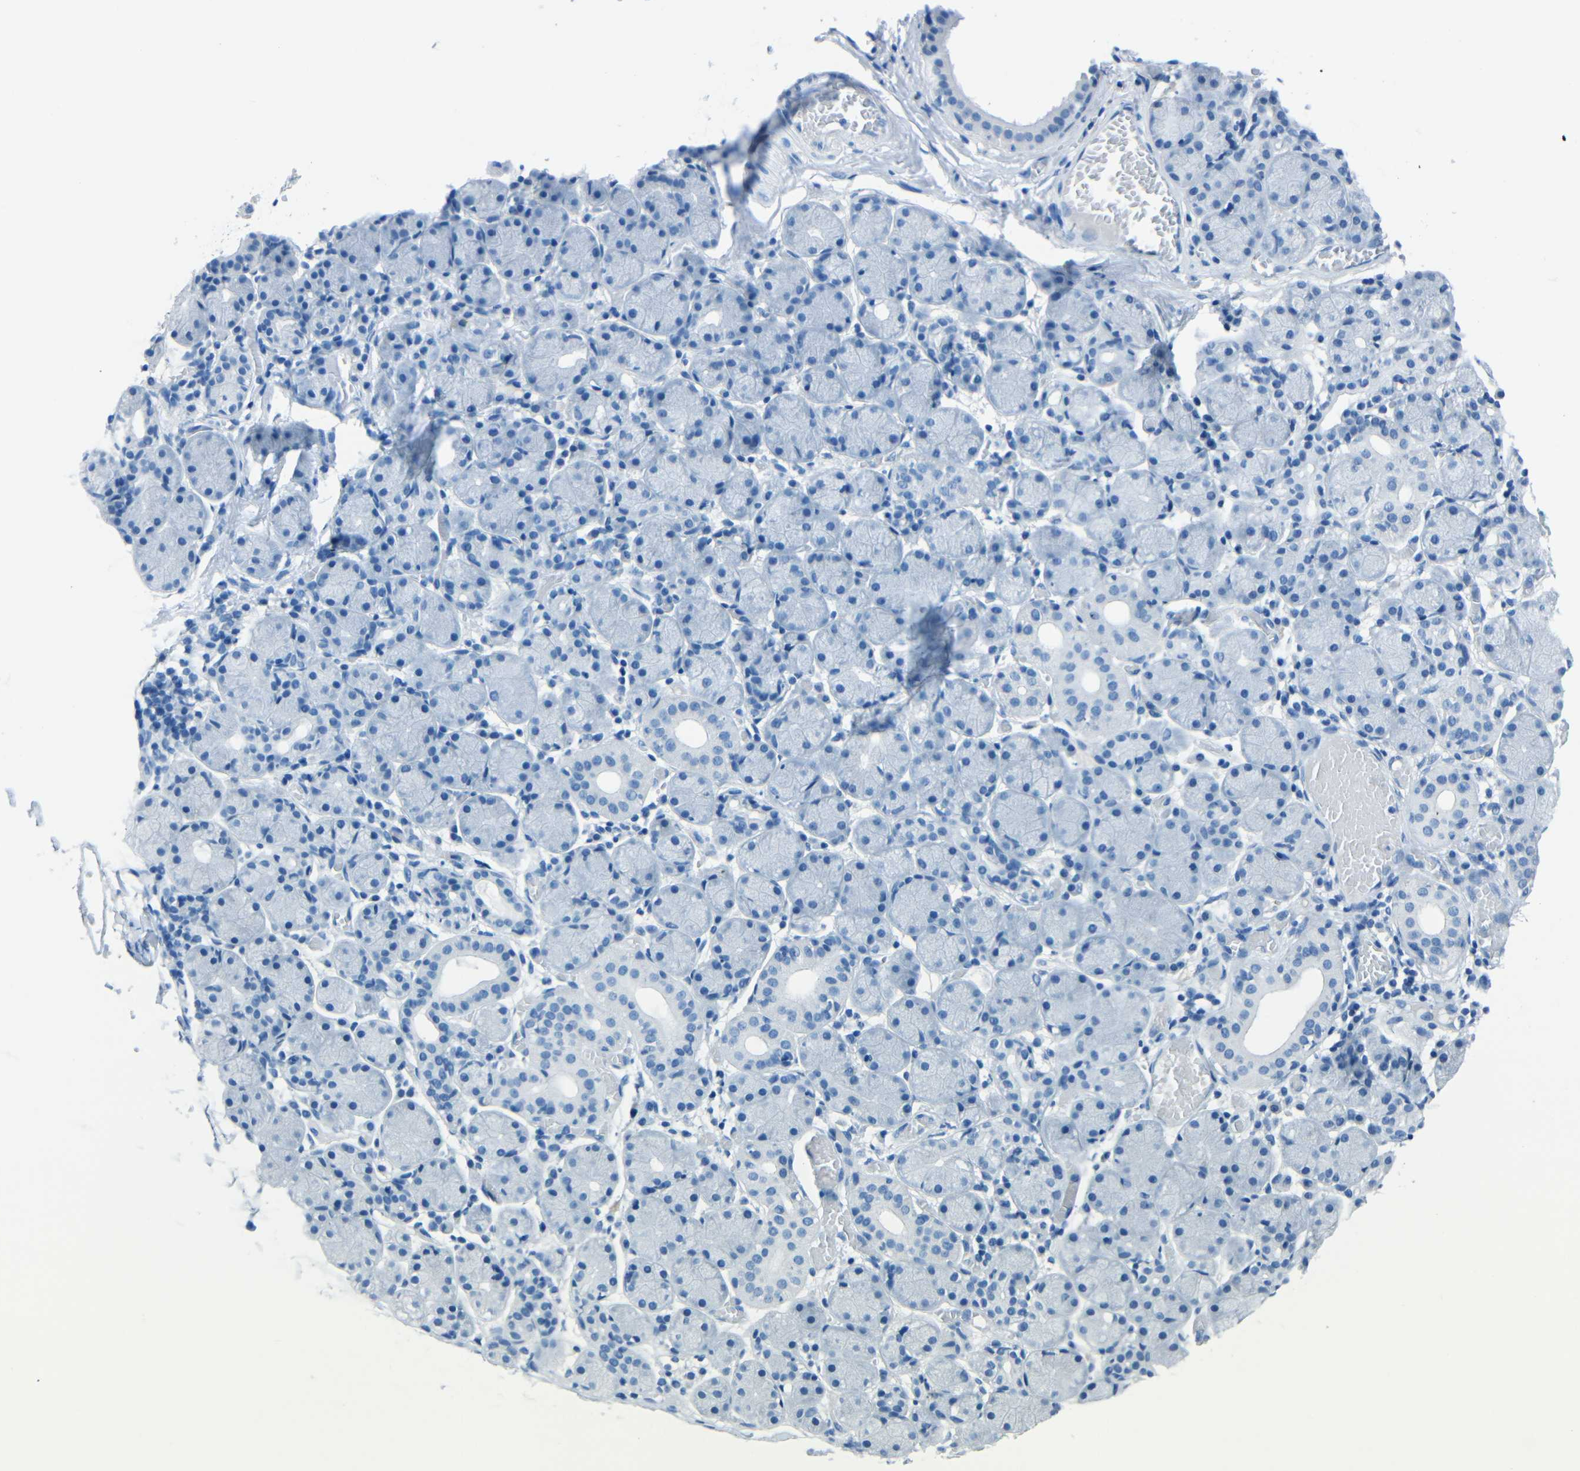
{"staining": {"intensity": "negative", "quantity": "none", "location": "none"}, "tissue": "salivary gland", "cell_type": "Glandular cells", "image_type": "normal", "snomed": [{"axis": "morphology", "description": "Normal tissue, NOS"}, {"axis": "topography", "description": "Salivary gland"}], "caption": "IHC of normal human salivary gland exhibits no expression in glandular cells.", "gene": "FBN2", "patient": {"sex": "female", "age": 24}}